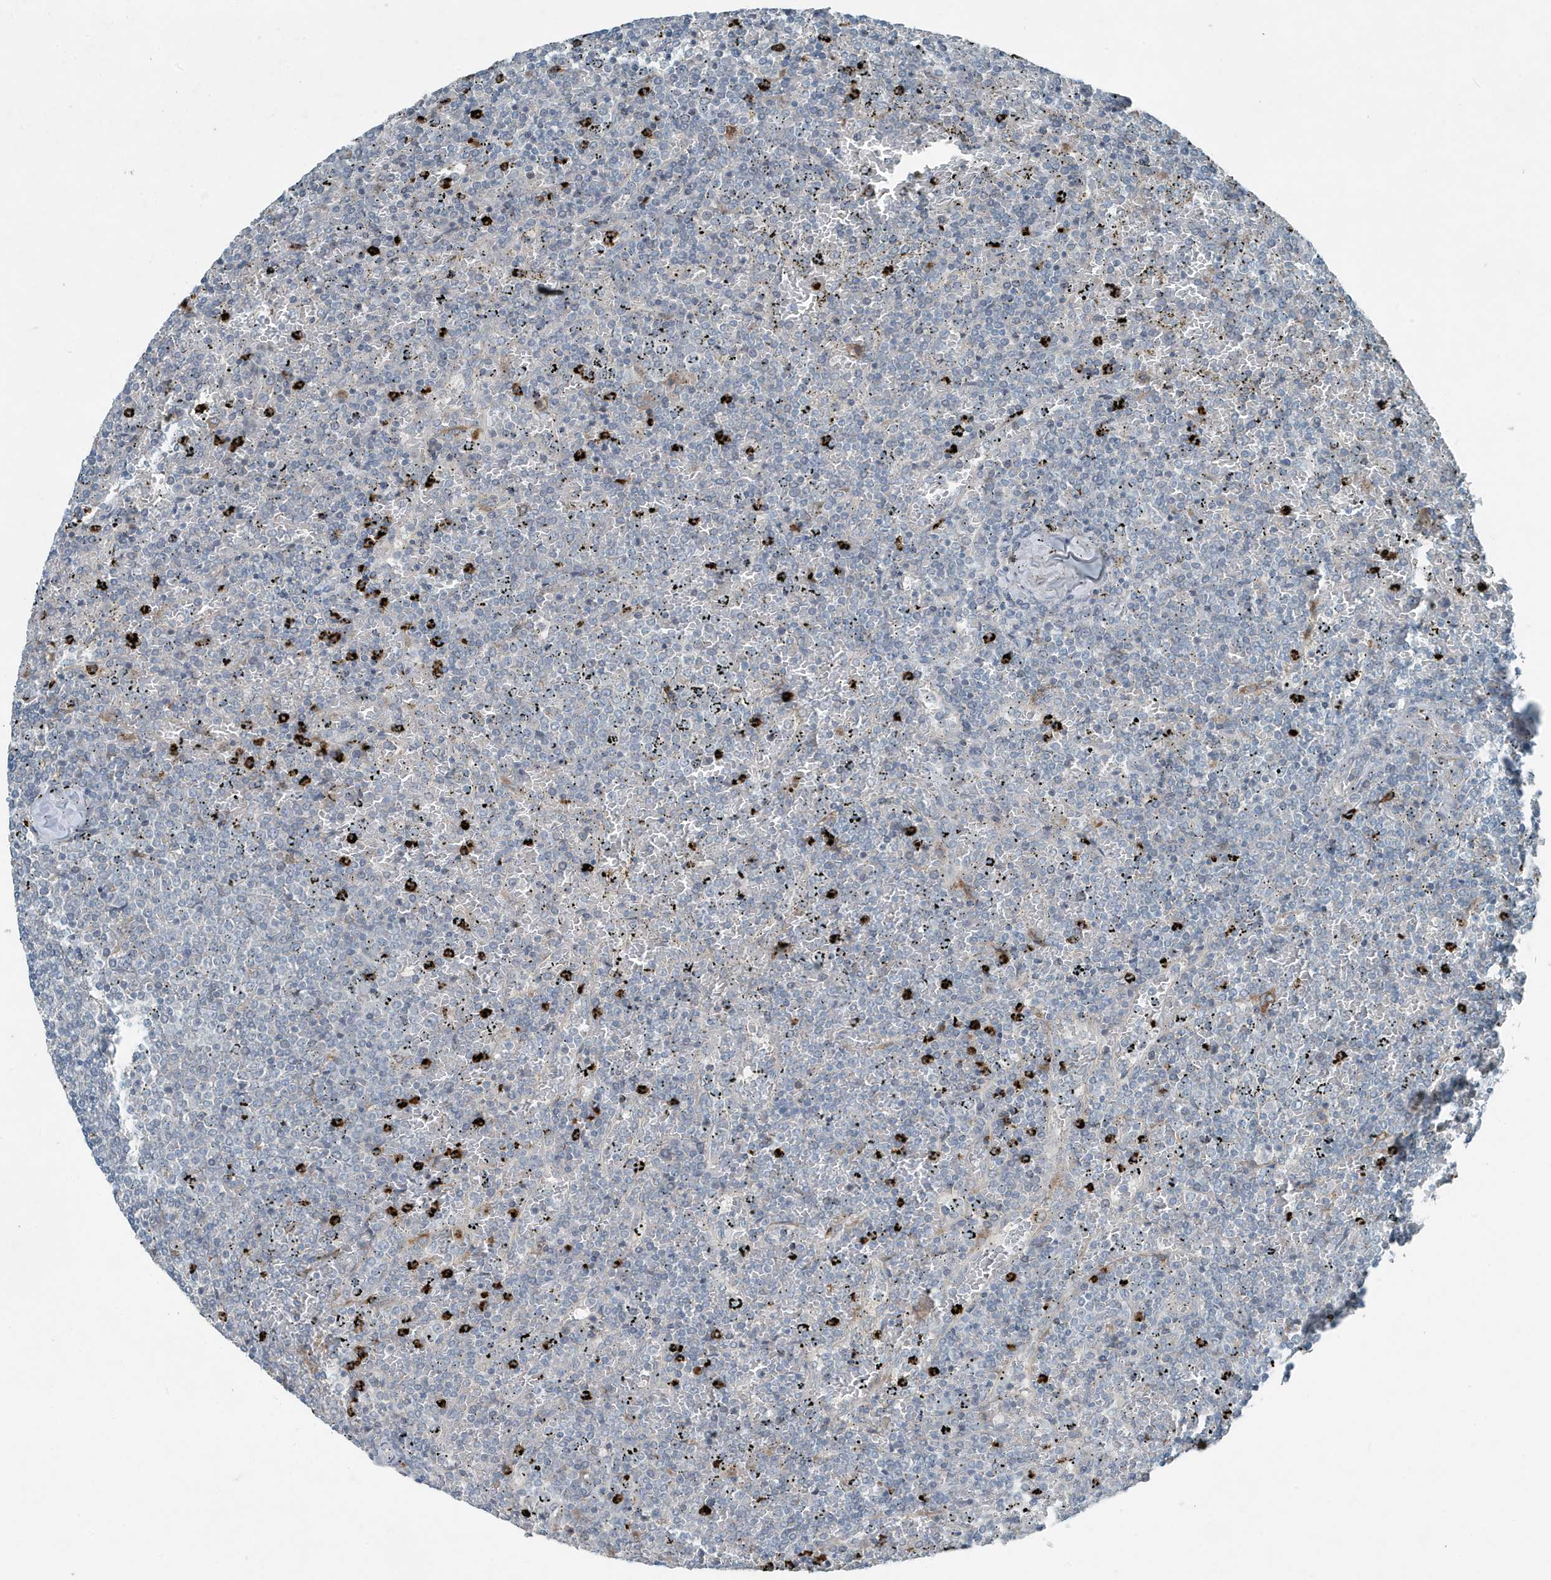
{"staining": {"intensity": "negative", "quantity": "none", "location": "none"}, "tissue": "lymphoma", "cell_type": "Tumor cells", "image_type": "cancer", "snomed": [{"axis": "morphology", "description": "Malignant lymphoma, non-Hodgkin's type, Low grade"}, {"axis": "topography", "description": "Spleen"}], "caption": "Immunohistochemistry (IHC) image of lymphoma stained for a protein (brown), which displays no expression in tumor cells.", "gene": "DAPP1", "patient": {"sex": "female", "age": 77}}